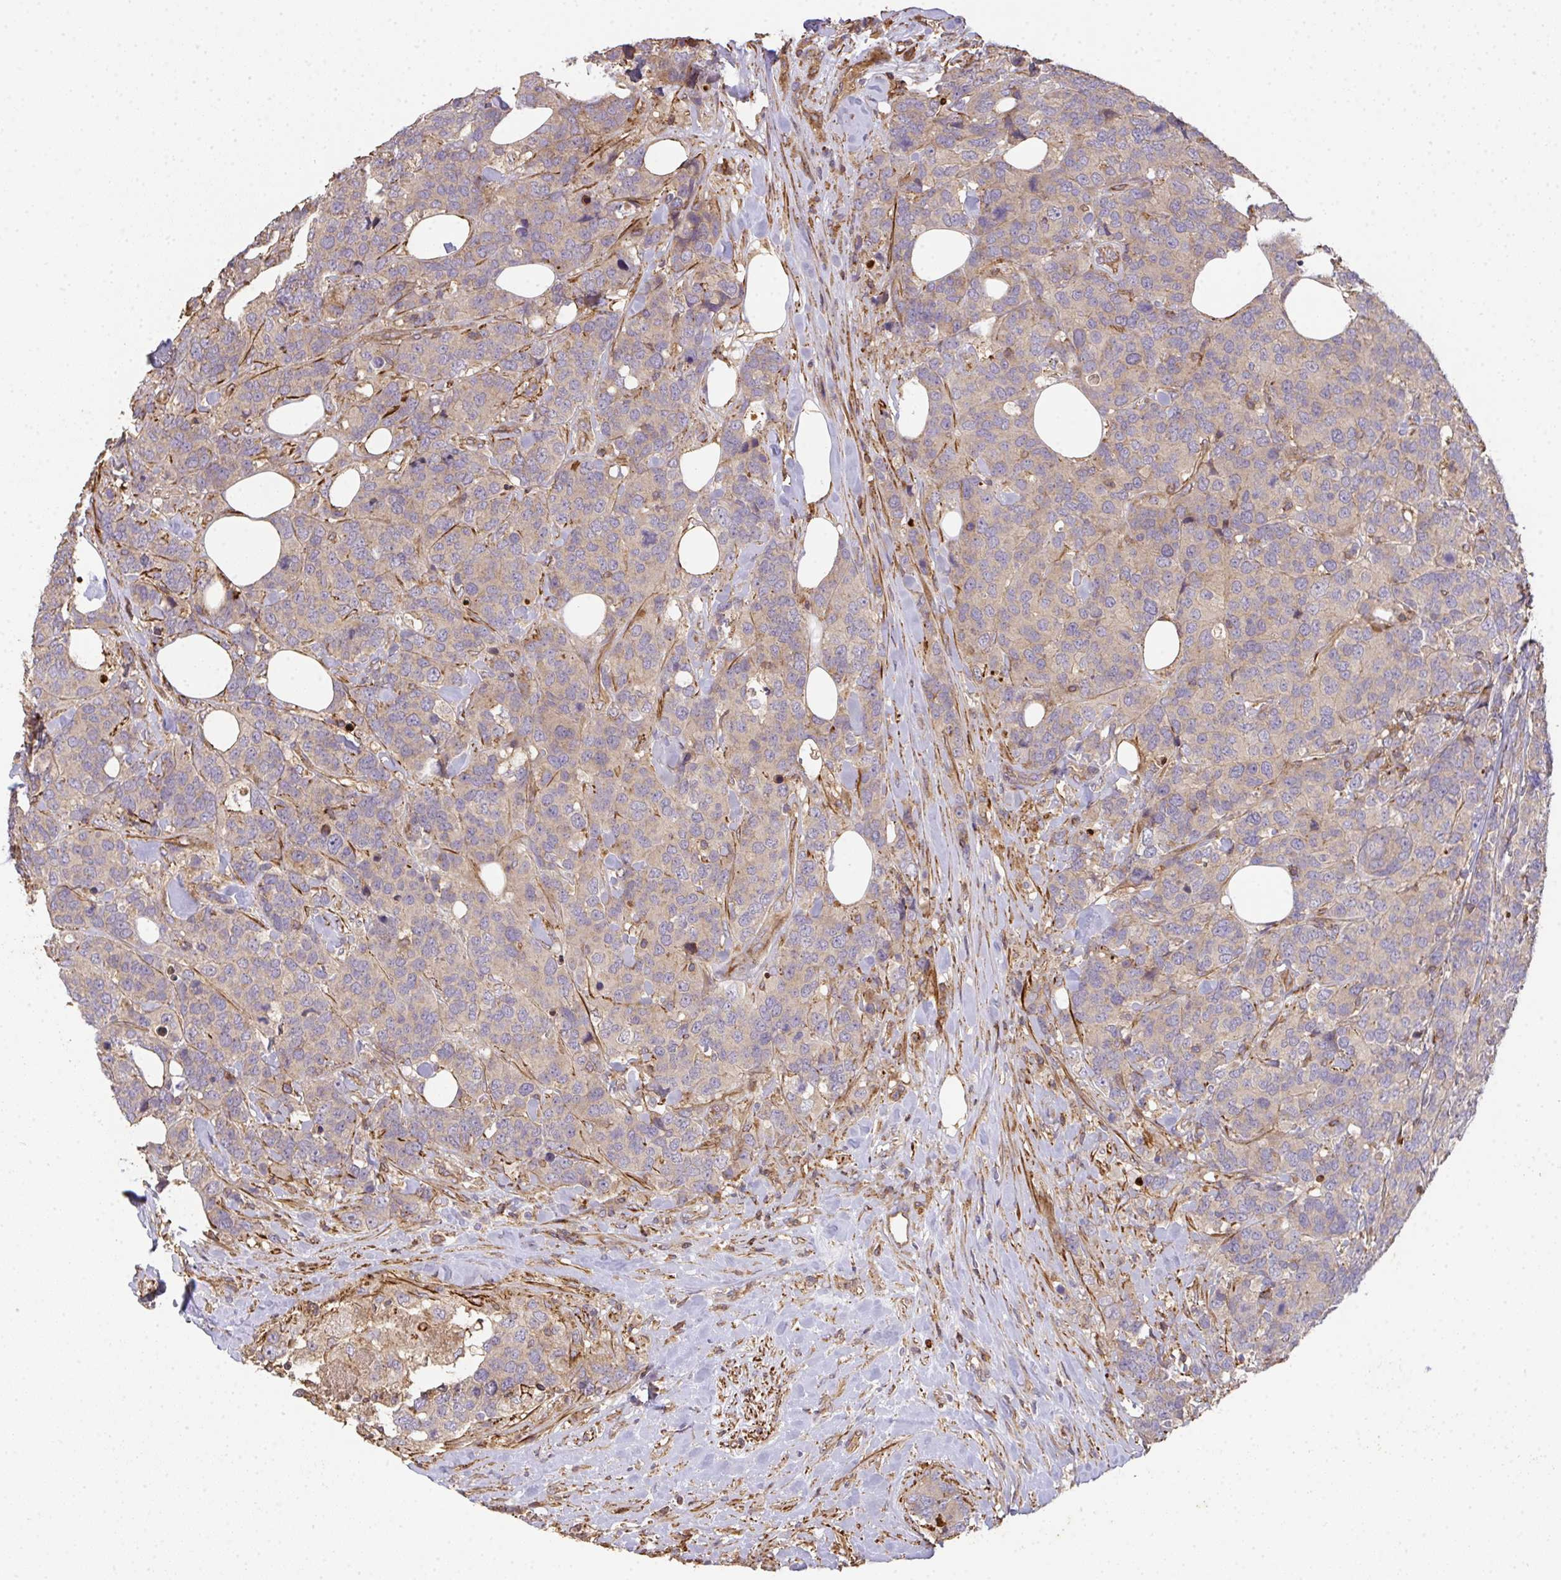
{"staining": {"intensity": "weak", "quantity": ">75%", "location": "cytoplasmic/membranous"}, "tissue": "breast cancer", "cell_type": "Tumor cells", "image_type": "cancer", "snomed": [{"axis": "morphology", "description": "Lobular carcinoma"}, {"axis": "topography", "description": "Breast"}], "caption": "Tumor cells display weak cytoplasmic/membranous staining in approximately >75% of cells in lobular carcinoma (breast).", "gene": "TNMD", "patient": {"sex": "female", "age": 59}}